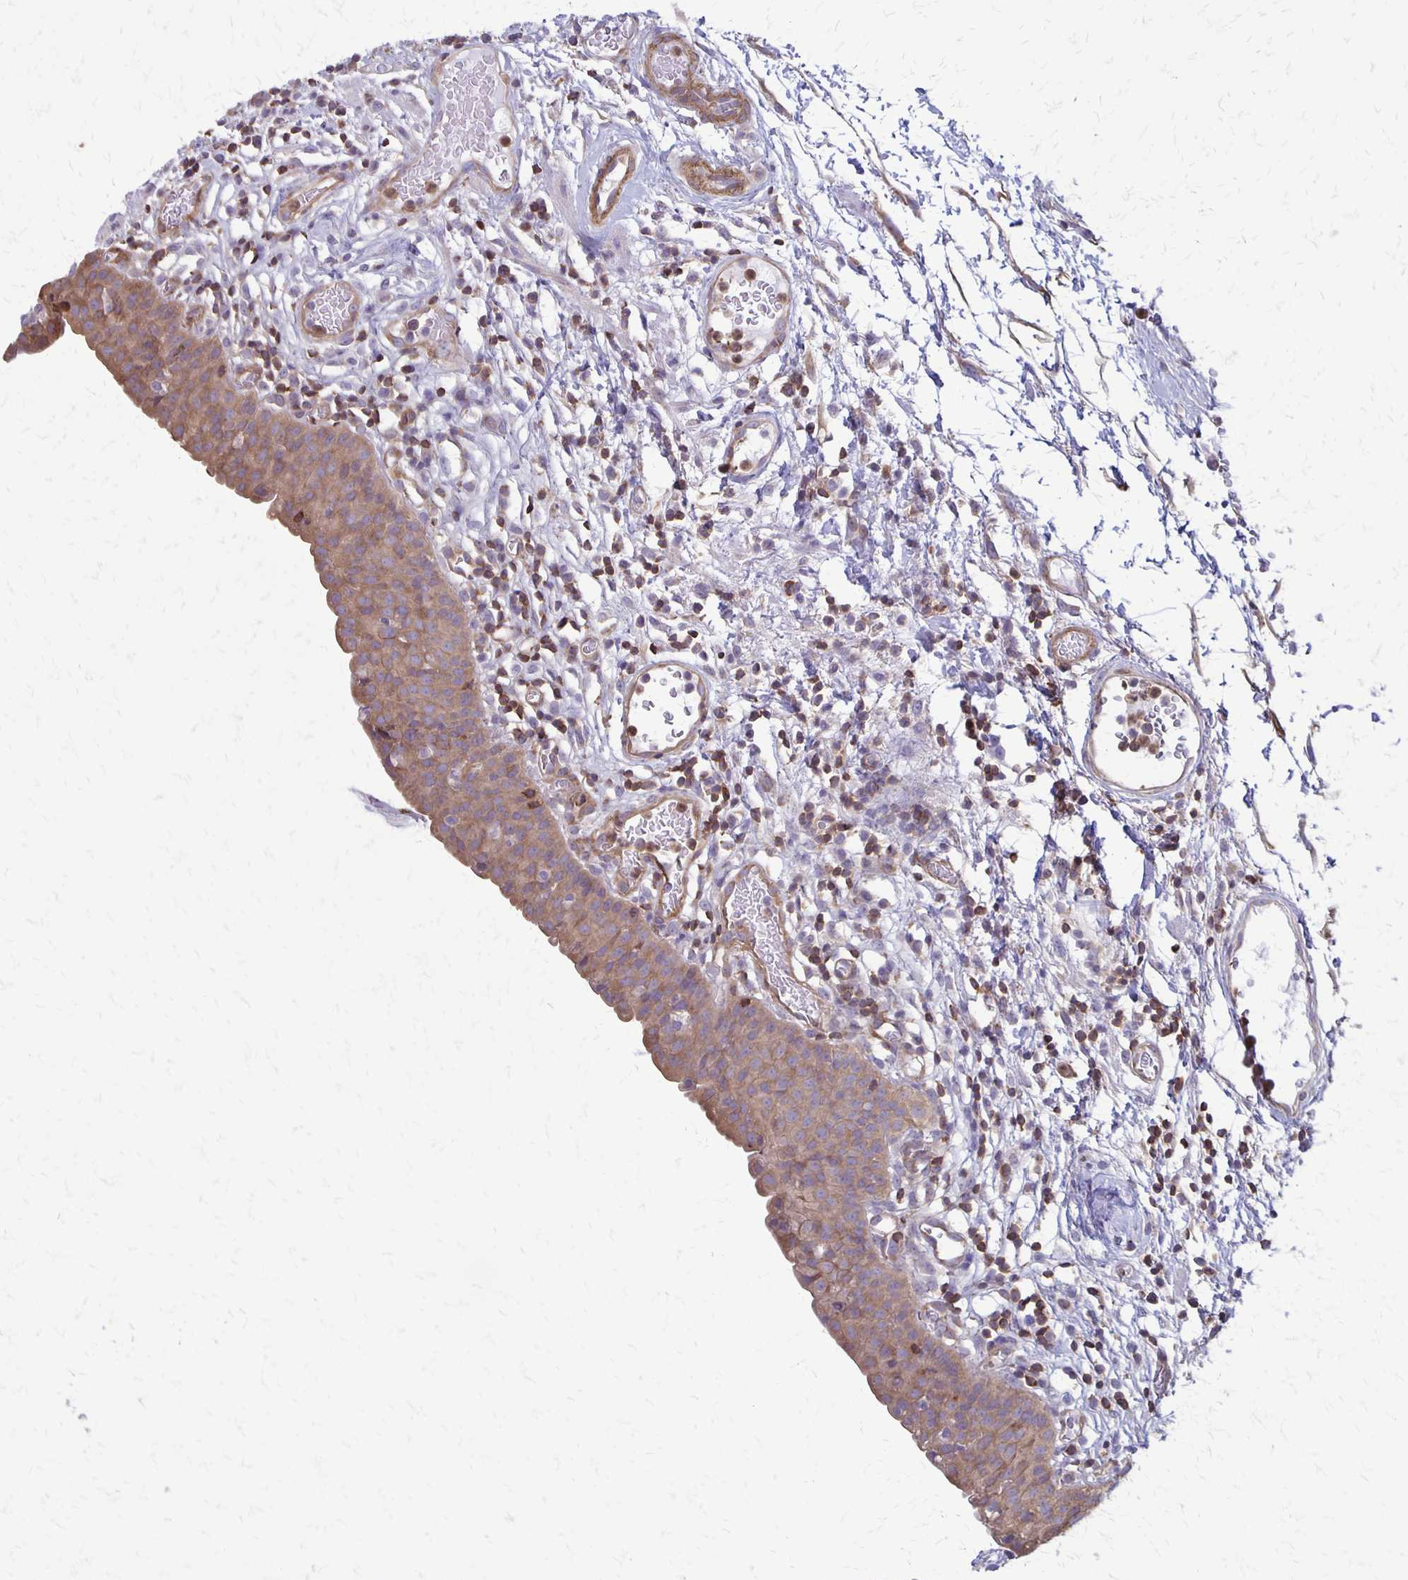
{"staining": {"intensity": "moderate", "quantity": ">75%", "location": "cytoplasmic/membranous"}, "tissue": "urinary bladder", "cell_type": "Urothelial cells", "image_type": "normal", "snomed": [{"axis": "morphology", "description": "Normal tissue, NOS"}, {"axis": "morphology", "description": "Inflammation, NOS"}, {"axis": "topography", "description": "Urinary bladder"}], "caption": "Unremarkable urinary bladder exhibits moderate cytoplasmic/membranous staining in about >75% of urothelial cells (Stains: DAB in brown, nuclei in blue, Microscopy: brightfield microscopy at high magnification)..", "gene": "SEPTIN5", "patient": {"sex": "male", "age": 57}}